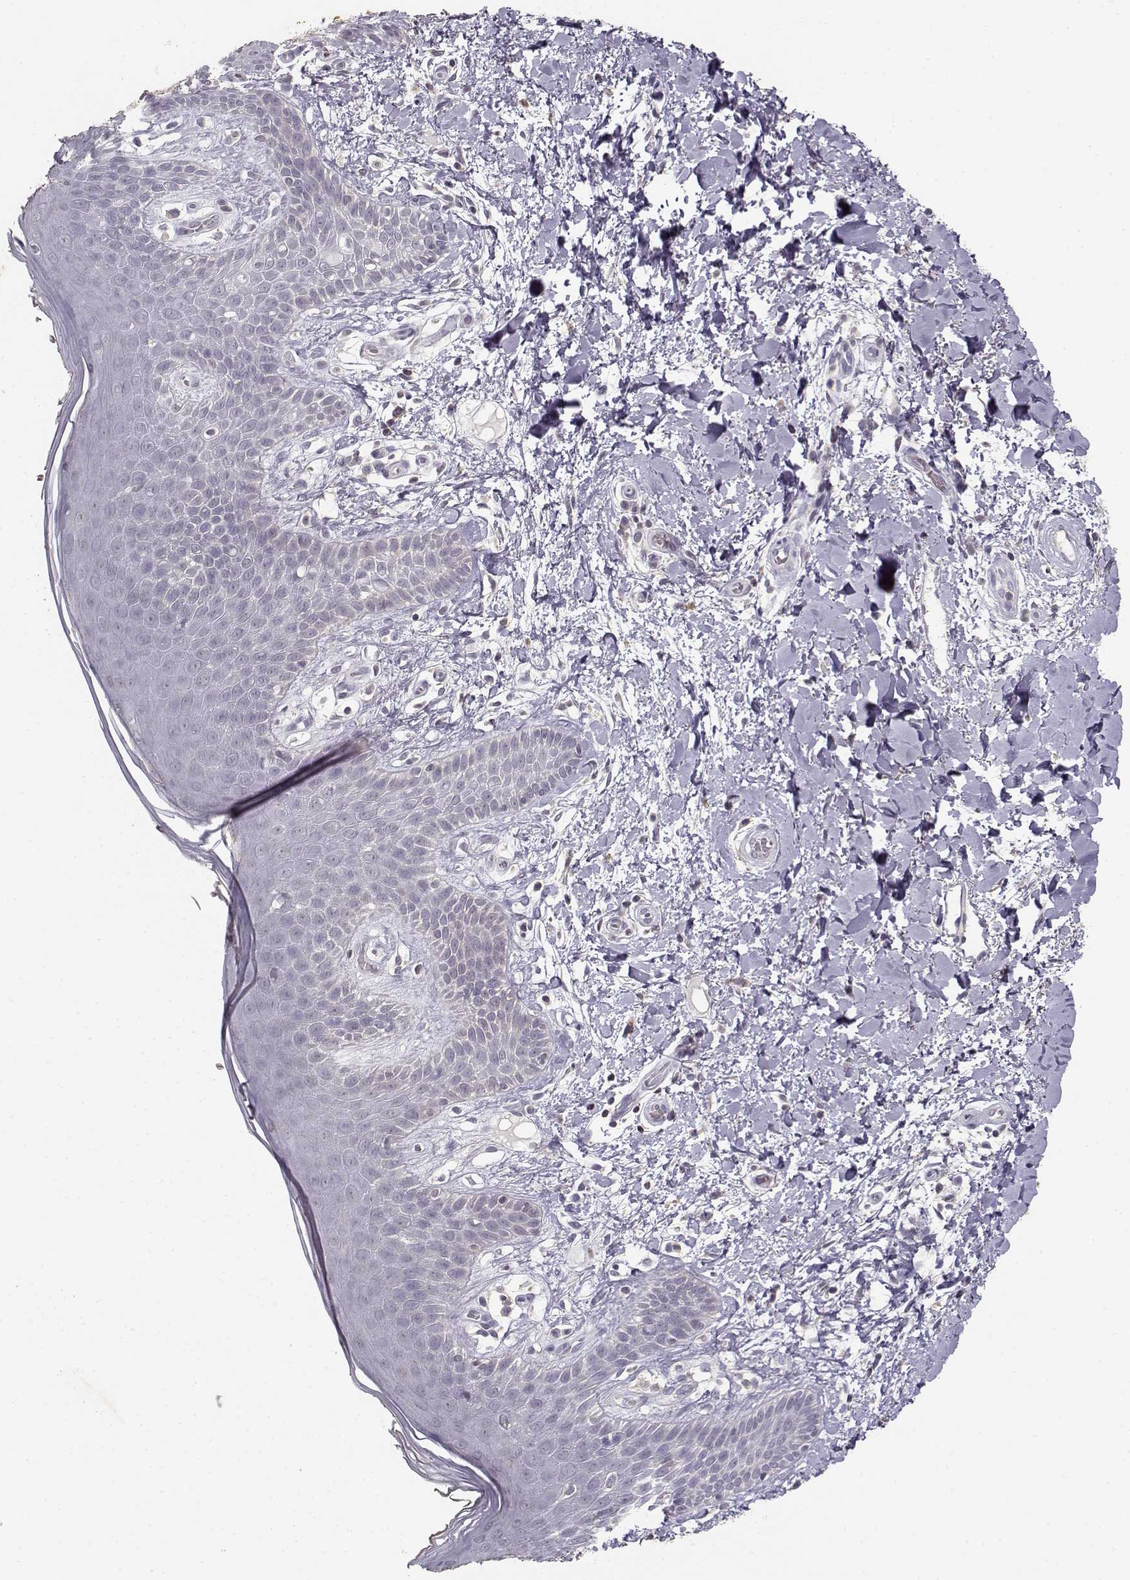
{"staining": {"intensity": "negative", "quantity": "none", "location": "none"}, "tissue": "skin", "cell_type": "Epidermal cells", "image_type": "normal", "snomed": [{"axis": "morphology", "description": "Normal tissue, NOS"}, {"axis": "topography", "description": "Anal"}], "caption": "Benign skin was stained to show a protein in brown. There is no significant staining in epidermal cells. The staining is performed using DAB brown chromogen with nuclei counter-stained in using hematoxylin.", "gene": "UROC1", "patient": {"sex": "male", "age": 36}}